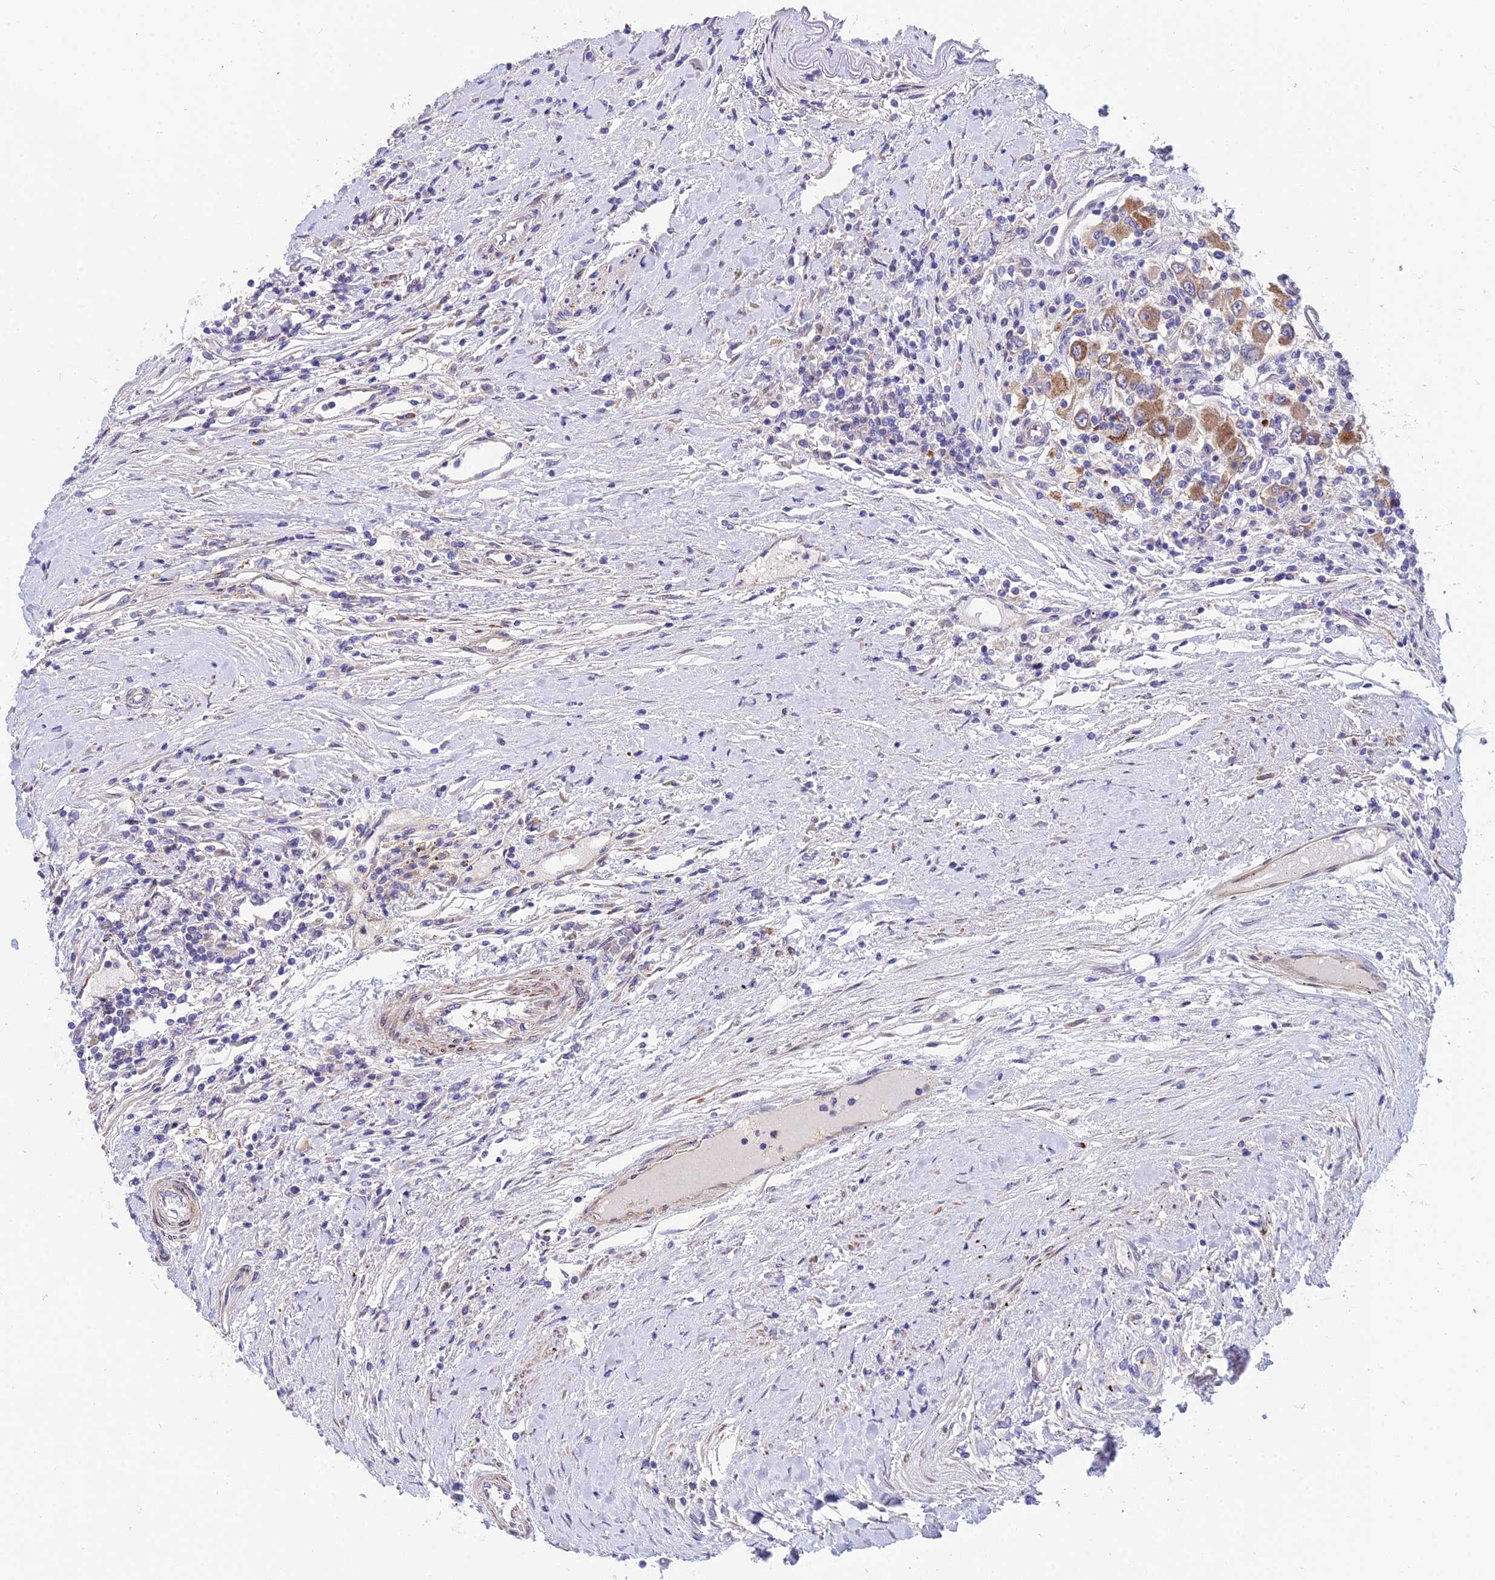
{"staining": {"intensity": "moderate", "quantity": ">75%", "location": "cytoplasmic/membranous"}, "tissue": "renal cancer", "cell_type": "Tumor cells", "image_type": "cancer", "snomed": [{"axis": "morphology", "description": "Adenocarcinoma, NOS"}, {"axis": "topography", "description": "Kidney"}], "caption": "Renal adenocarcinoma stained with a protein marker demonstrates moderate staining in tumor cells.", "gene": "TRIM43B", "patient": {"sex": "female", "age": 67}}